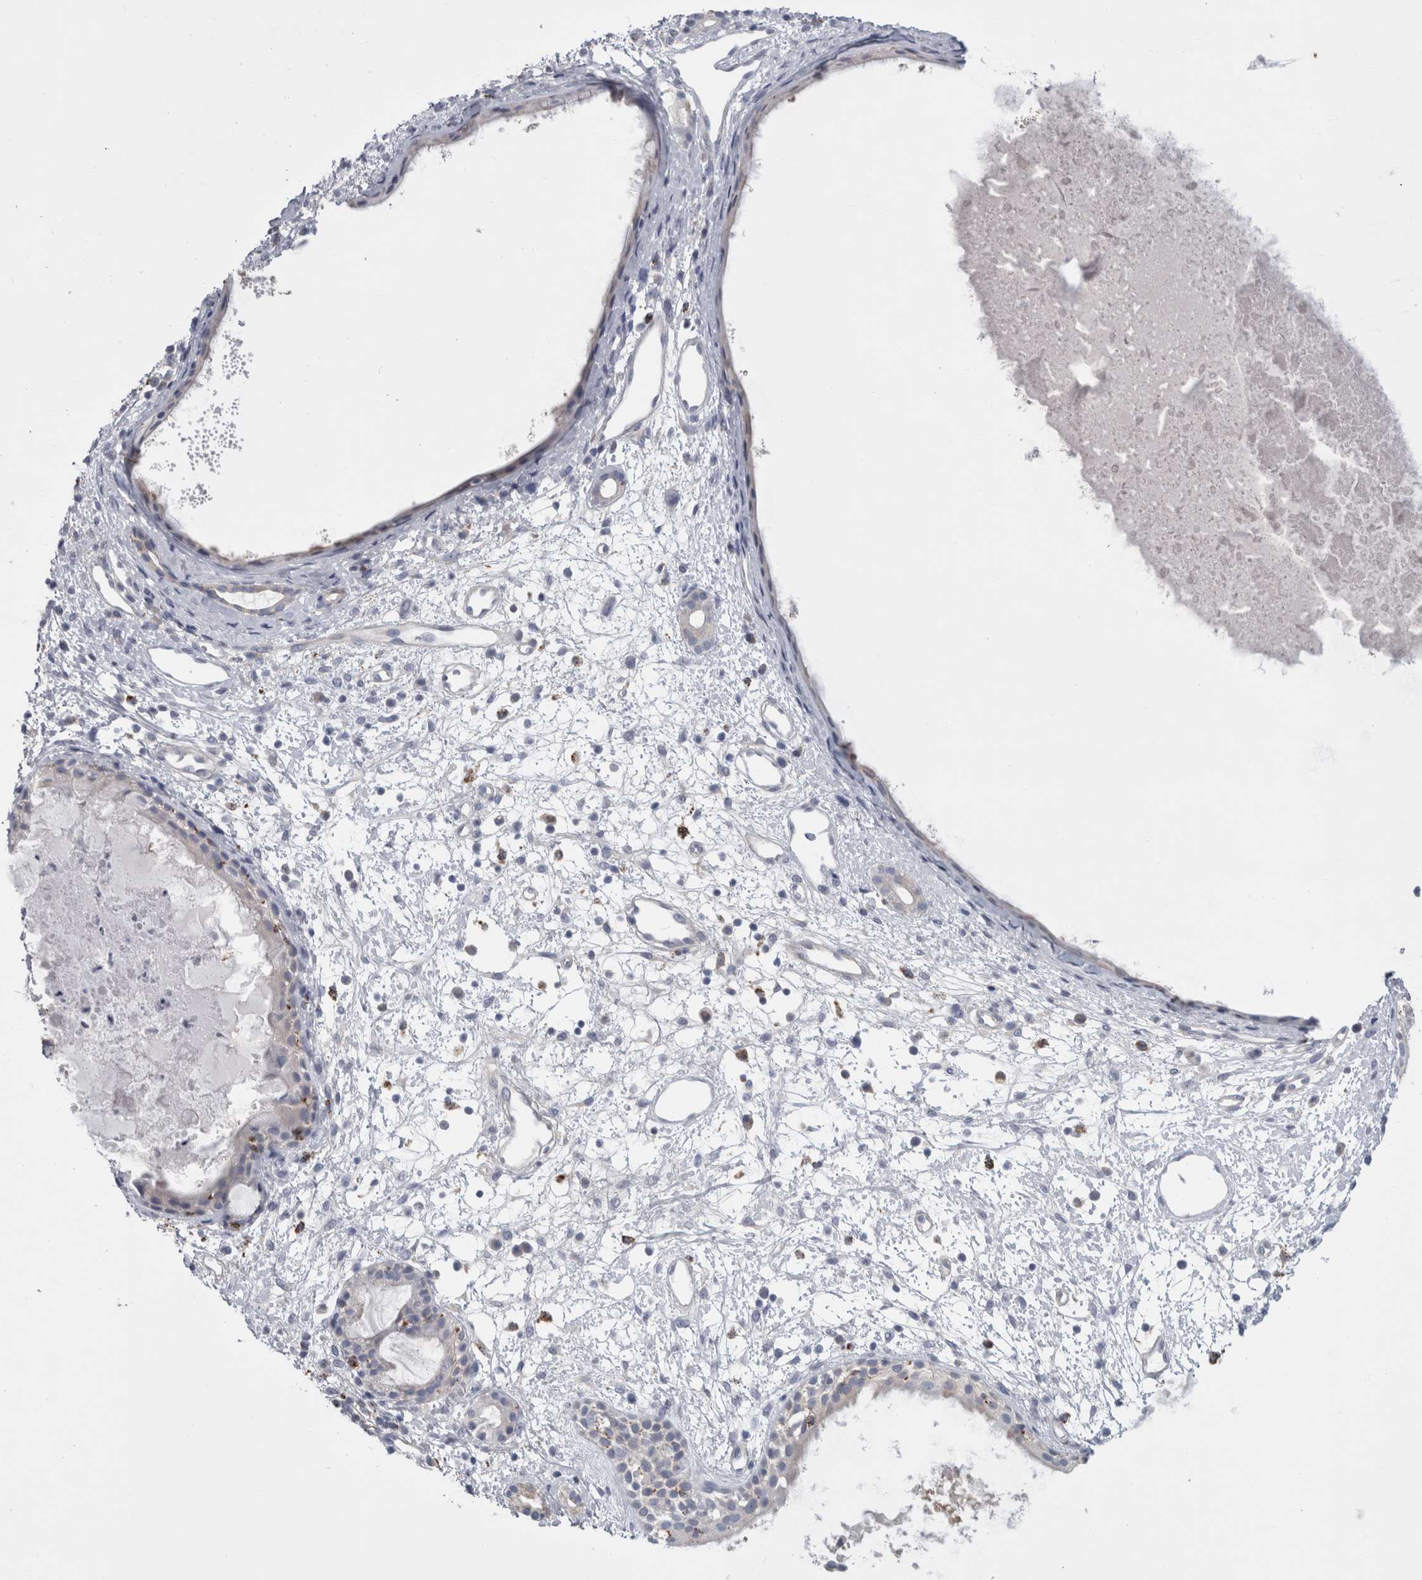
{"staining": {"intensity": "negative", "quantity": "none", "location": "none"}, "tissue": "nasopharynx", "cell_type": "Respiratory epithelial cells", "image_type": "normal", "snomed": [{"axis": "morphology", "description": "Normal tissue, NOS"}, {"axis": "topography", "description": "Nasopharynx"}], "caption": "A high-resolution image shows immunohistochemistry (IHC) staining of normal nasopharynx, which exhibits no significant expression in respiratory epithelial cells. (Stains: DAB (3,3'-diaminobenzidine) immunohistochemistry (IHC) with hematoxylin counter stain, Microscopy: brightfield microscopy at high magnification).", "gene": "GATM", "patient": {"sex": "male", "age": 22}}